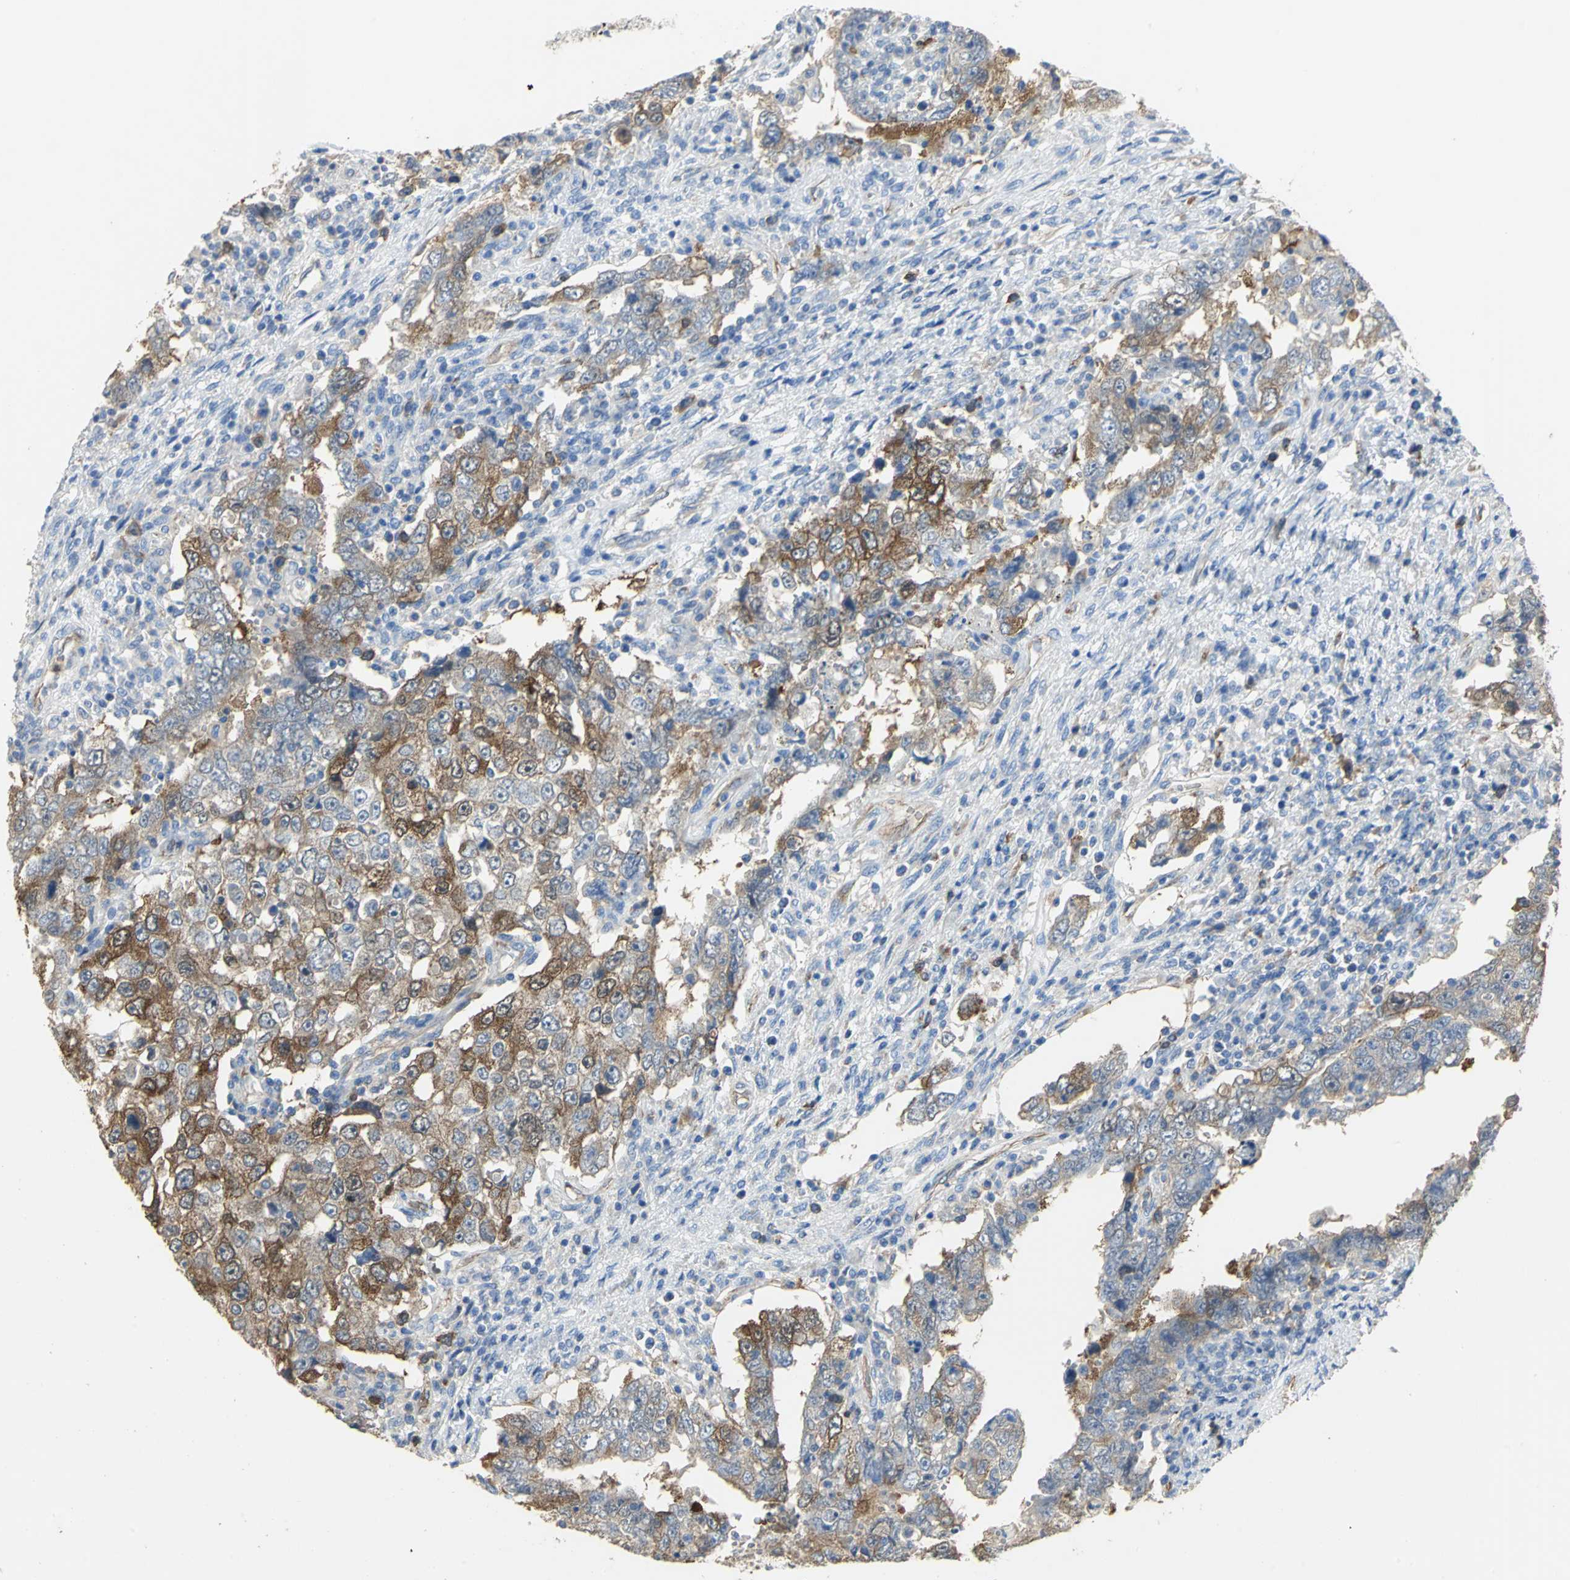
{"staining": {"intensity": "strong", "quantity": "25%-75%", "location": "cytoplasmic/membranous"}, "tissue": "testis cancer", "cell_type": "Tumor cells", "image_type": "cancer", "snomed": [{"axis": "morphology", "description": "Carcinoma, Embryonal, NOS"}, {"axis": "topography", "description": "Testis"}], "caption": "Testis cancer was stained to show a protein in brown. There is high levels of strong cytoplasmic/membranous positivity in approximately 25%-75% of tumor cells.", "gene": "DLGAP5", "patient": {"sex": "male", "age": 26}}